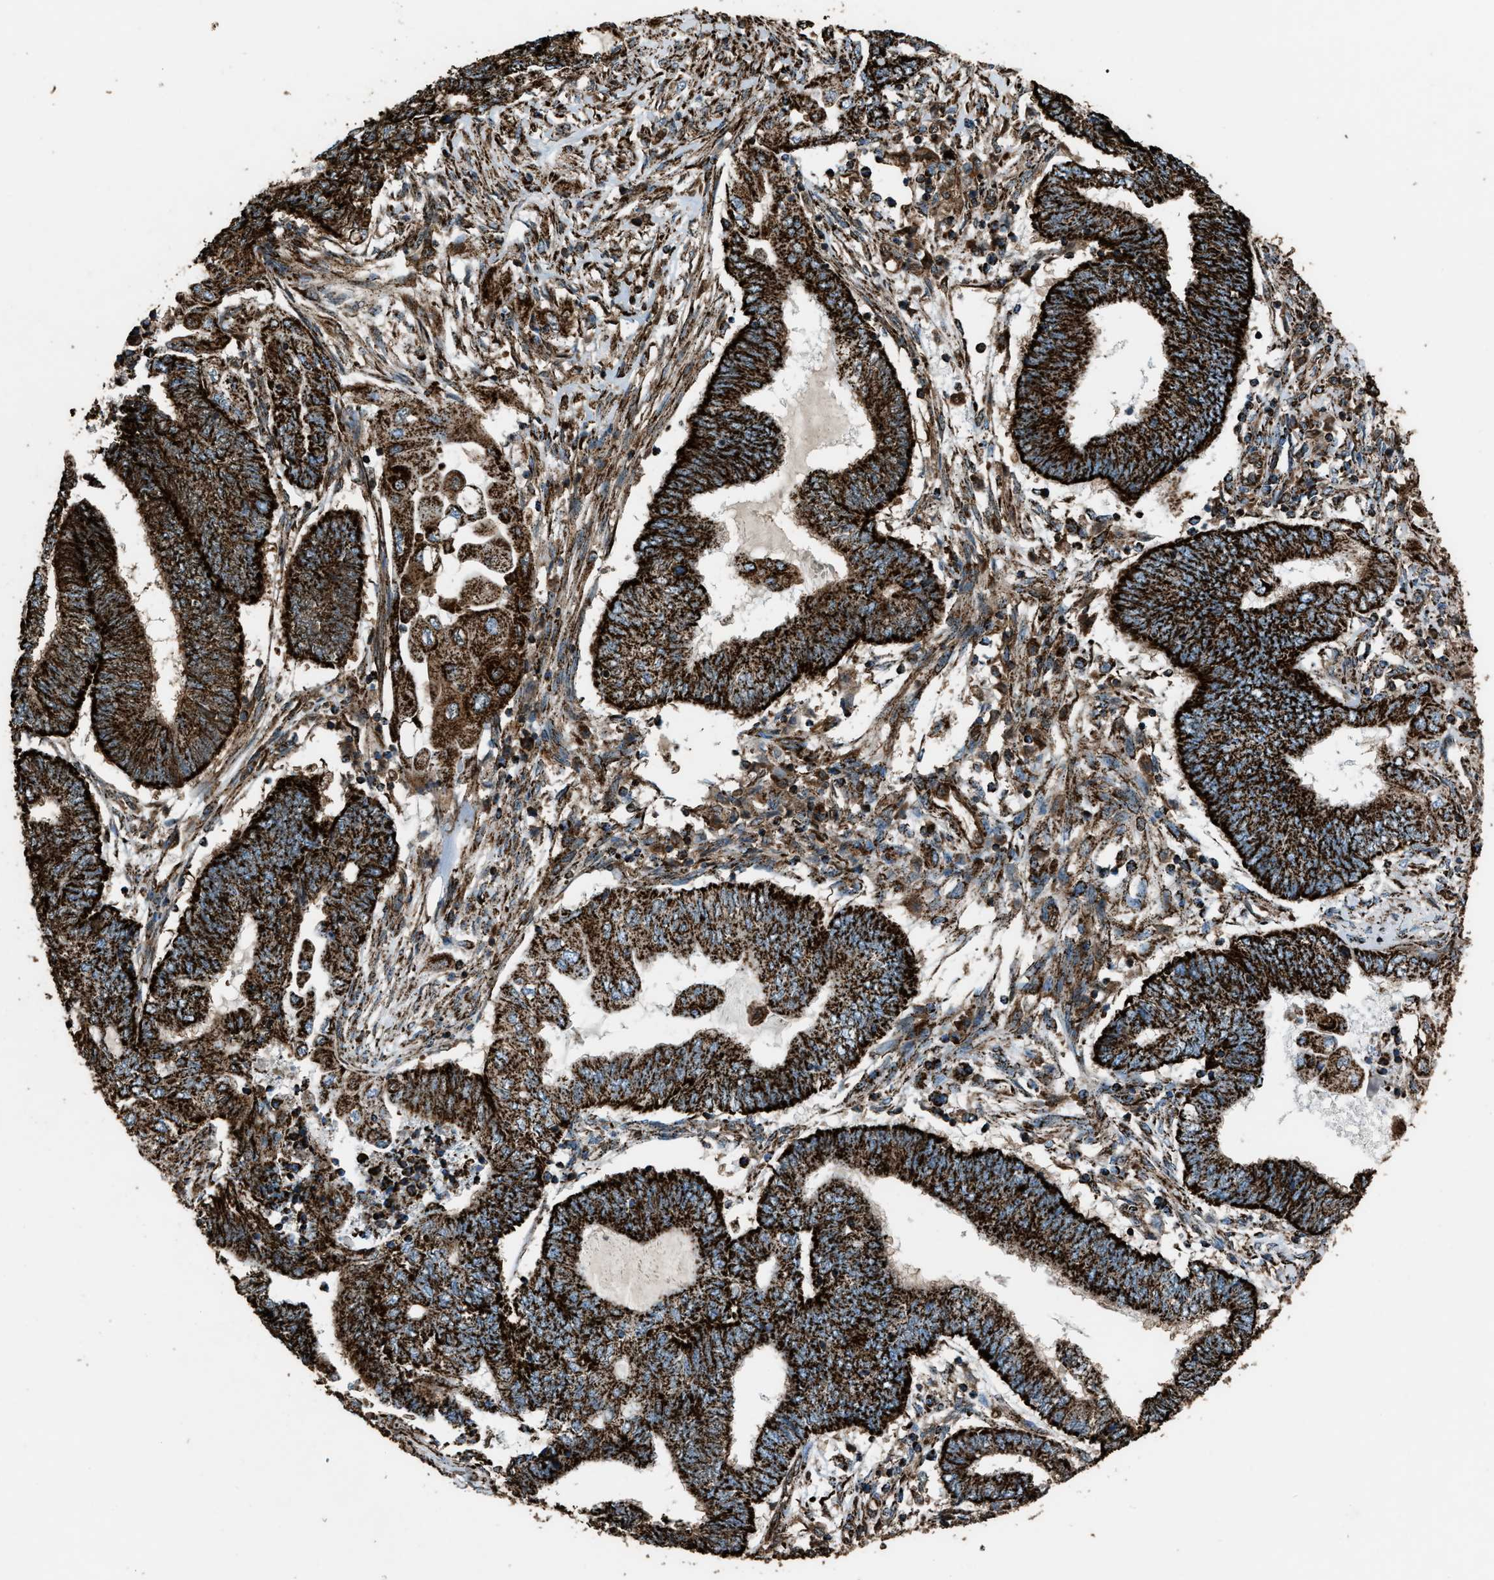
{"staining": {"intensity": "strong", "quantity": ">75%", "location": "cytoplasmic/membranous"}, "tissue": "endometrial cancer", "cell_type": "Tumor cells", "image_type": "cancer", "snomed": [{"axis": "morphology", "description": "Adenocarcinoma, NOS"}, {"axis": "topography", "description": "Uterus"}, {"axis": "topography", "description": "Endometrium"}], "caption": "Immunohistochemical staining of human endometrial adenocarcinoma exhibits high levels of strong cytoplasmic/membranous expression in about >75% of tumor cells.", "gene": "MDH2", "patient": {"sex": "female", "age": 70}}